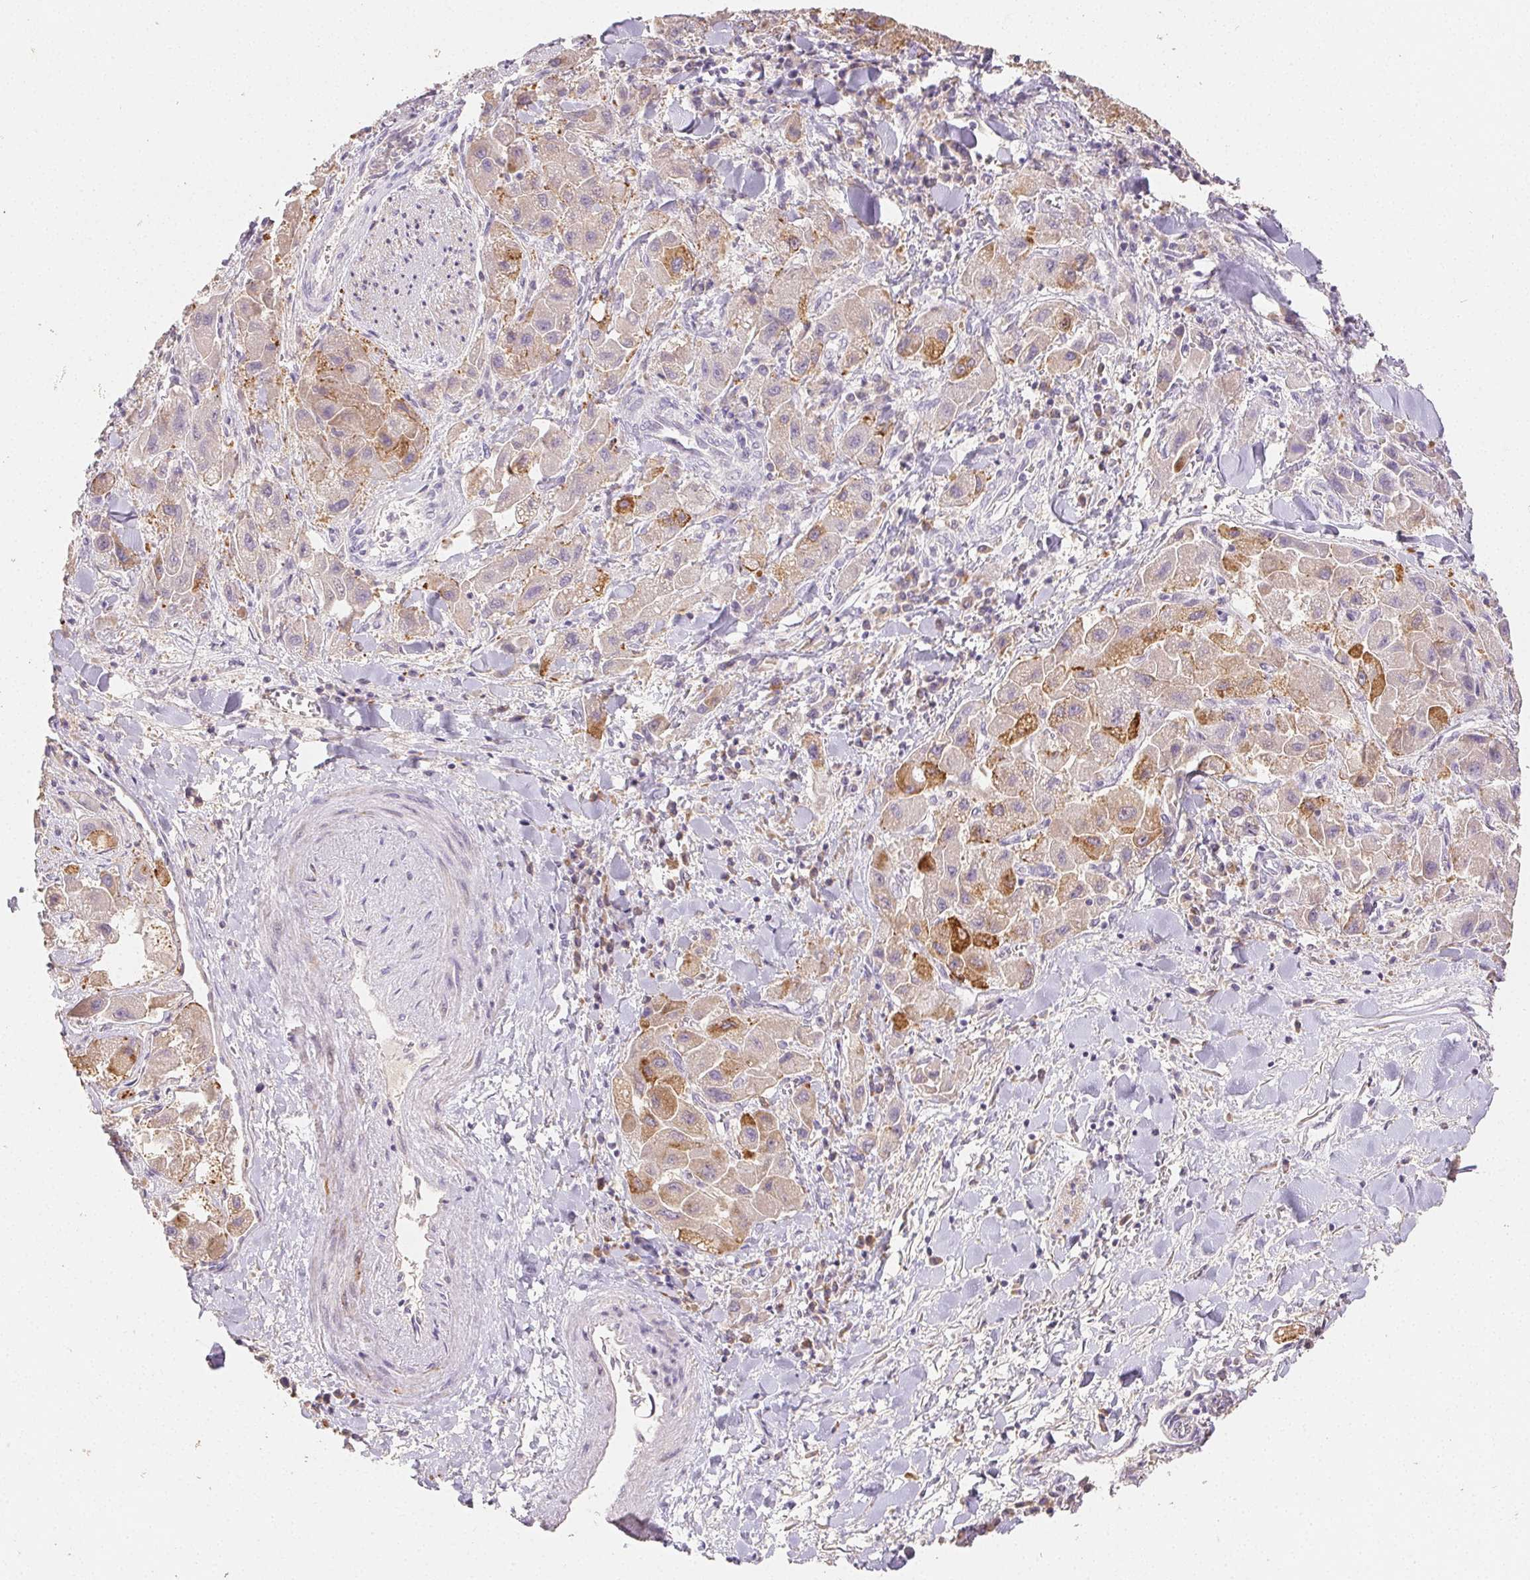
{"staining": {"intensity": "strong", "quantity": "<25%", "location": "cytoplasmic/membranous"}, "tissue": "liver cancer", "cell_type": "Tumor cells", "image_type": "cancer", "snomed": [{"axis": "morphology", "description": "Carcinoma, Hepatocellular, NOS"}, {"axis": "topography", "description": "Liver"}], "caption": "Tumor cells display medium levels of strong cytoplasmic/membranous staining in about <25% of cells in human hepatocellular carcinoma (liver).", "gene": "ACVR1B", "patient": {"sex": "male", "age": 24}}